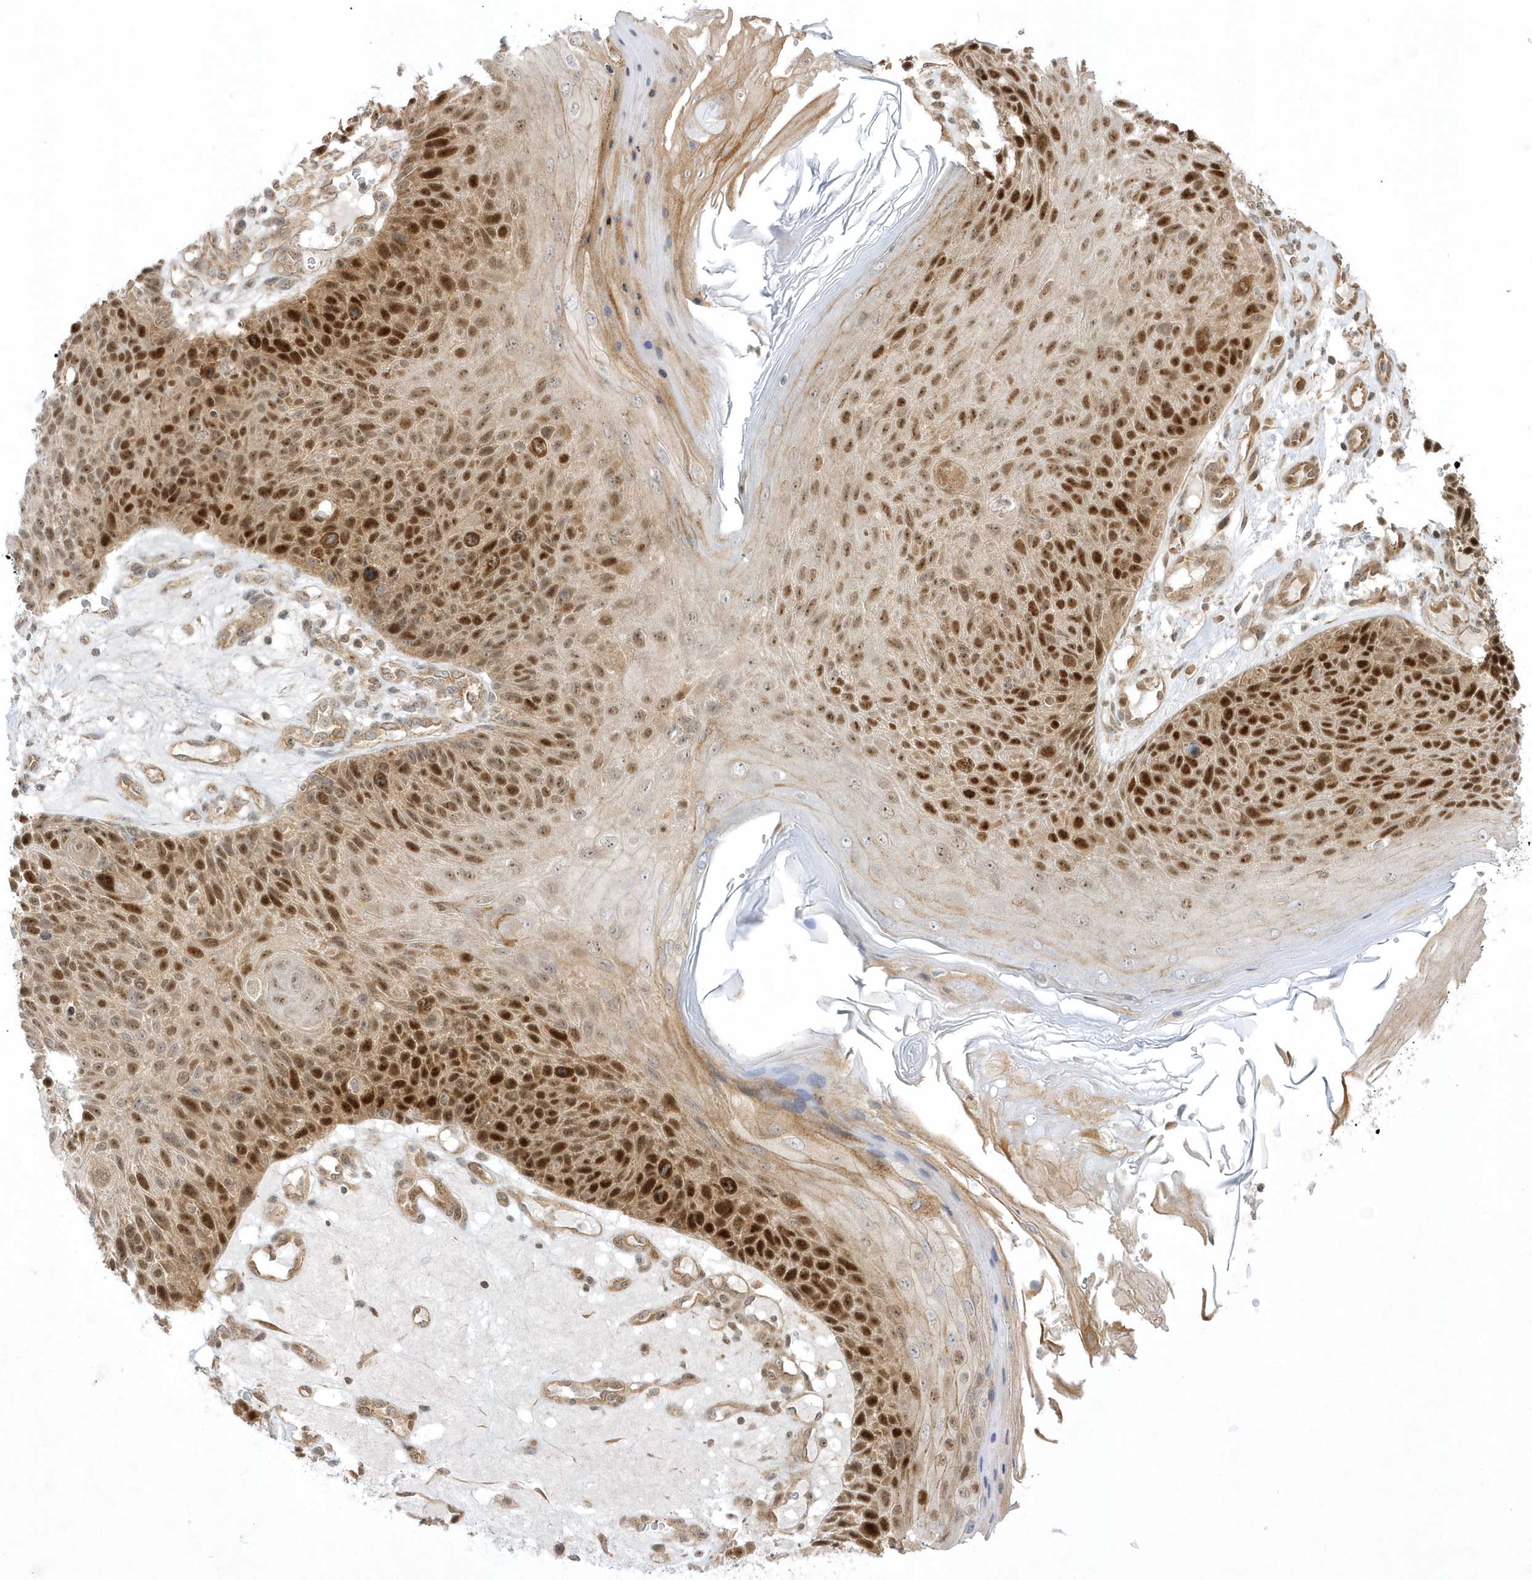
{"staining": {"intensity": "strong", "quantity": ">75%", "location": "nuclear"}, "tissue": "skin cancer", "cell_type": "Tumor cells", "image_type": "cancer", "snomed": [{"axis": "morphology", "description": "Squamous cell carcinoma, NOS"}, {"axis": "topography", "description": "Skin"}], "caption": "Protein staining by immunohistochemistry (IHC) displays strong nuclear positivity in approximately >75% of tumor cells in skin cancer (squamous cell carcinoma). (Stains: DAB (3,3'-diaminobenzidine) in brown, nuclei in blue, Microscopy: brightfield microscopy at high magnification).", "gene": "NAF1", "patient": {"sex": "female", "age": 88}}